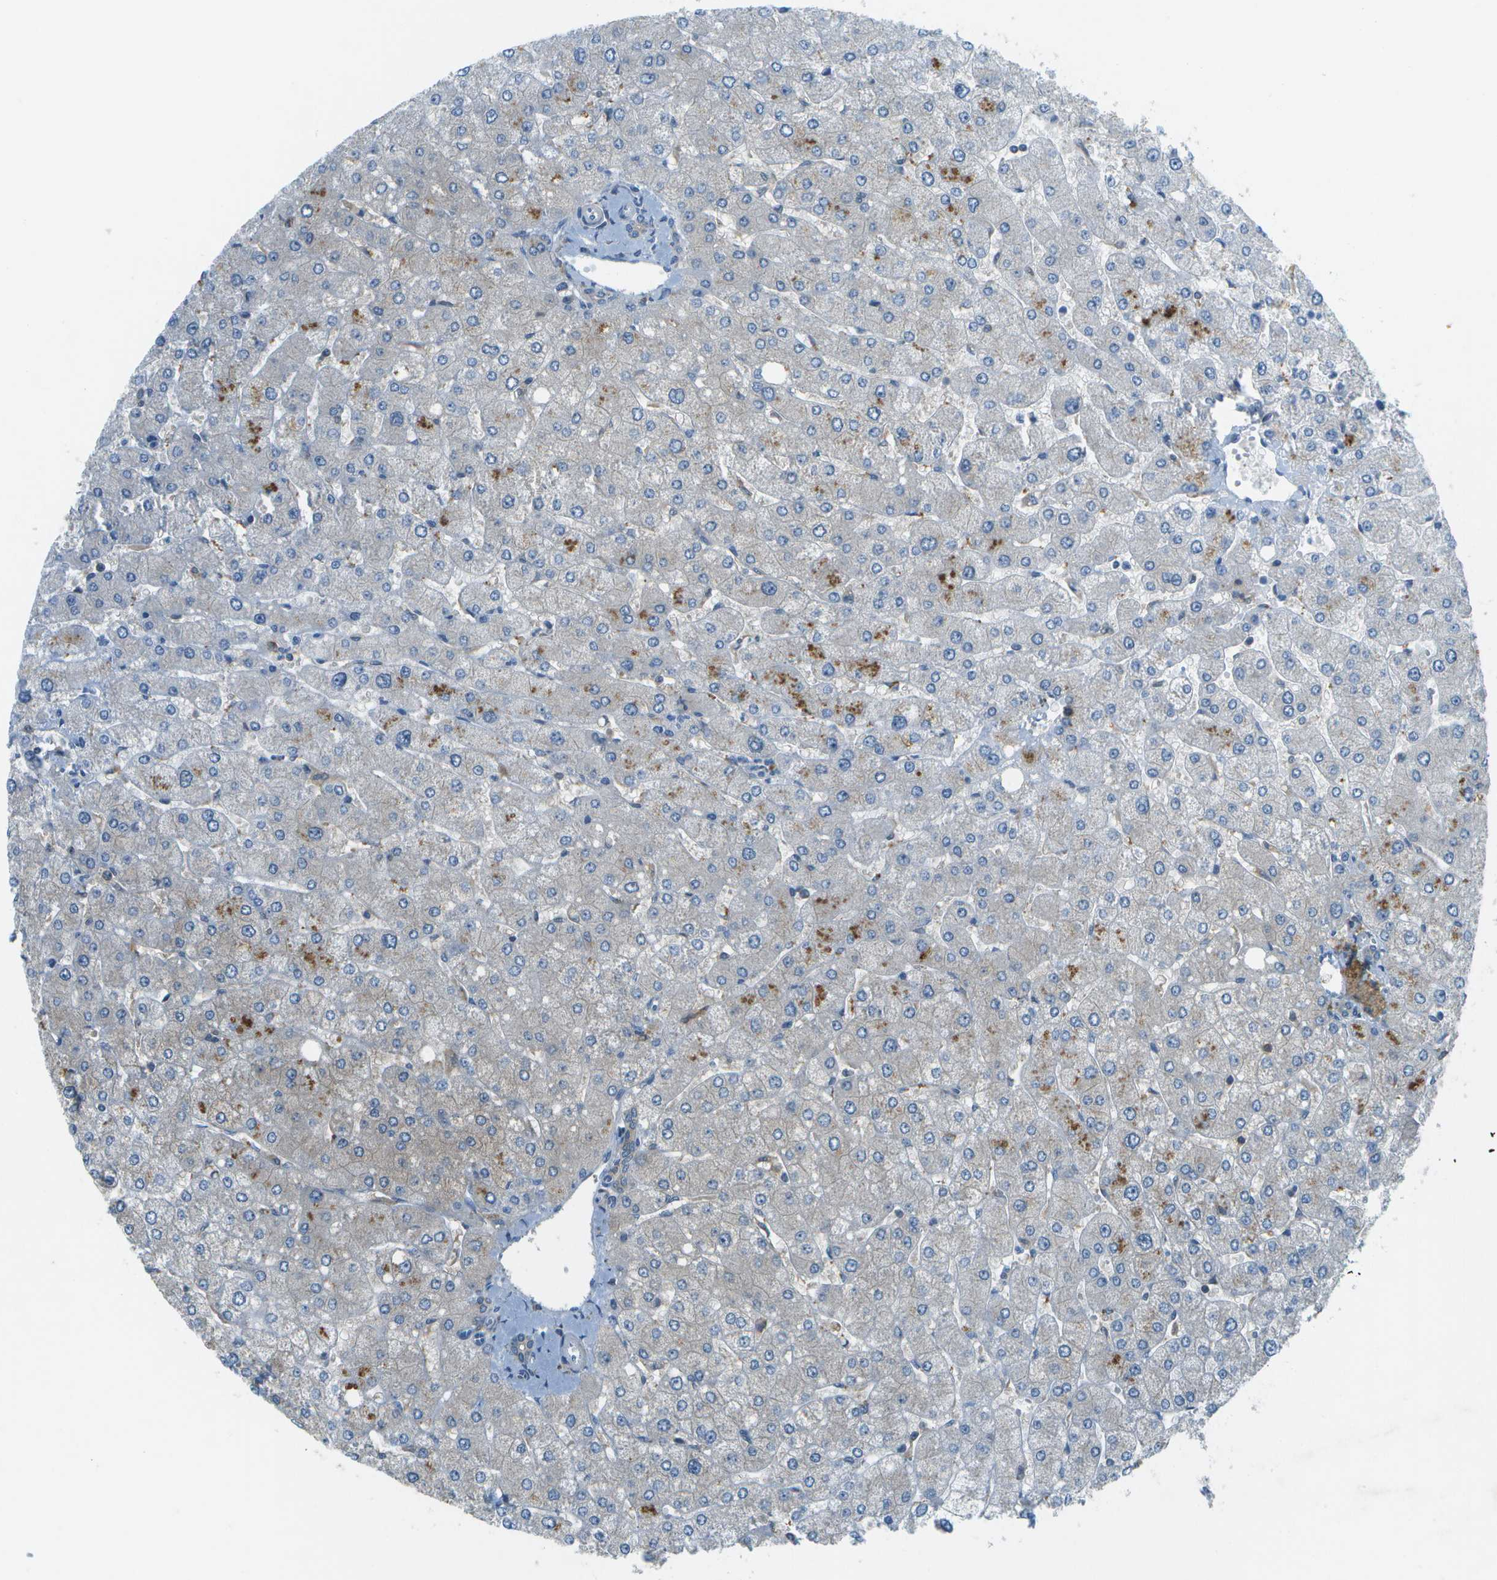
{"staining": {"intensity": "weak", "quantity": "<25%", "location": "cytoplasmic/membranous"}, "tissue": "liver", "cell_type": "Cholangiocytes", "image_type": "normal", "snomed": [{"axis": "morphology", "description": "Normal tissue, NOS"}, {"axis": "topography", "description": "Liver"}], "caption": "This micrograph is of normal liver stained with immunohistochemistry to label a protein in brown with the nuclei are counter-stained blue. There is no positivity in cholangiocytes. Brightfield microscopy of IHC stained with DAB (brown) and hematoxylin (blue), captured at high magnification.", "gene": "CDH23", "patient": {"sex": "male", "age": 55}}